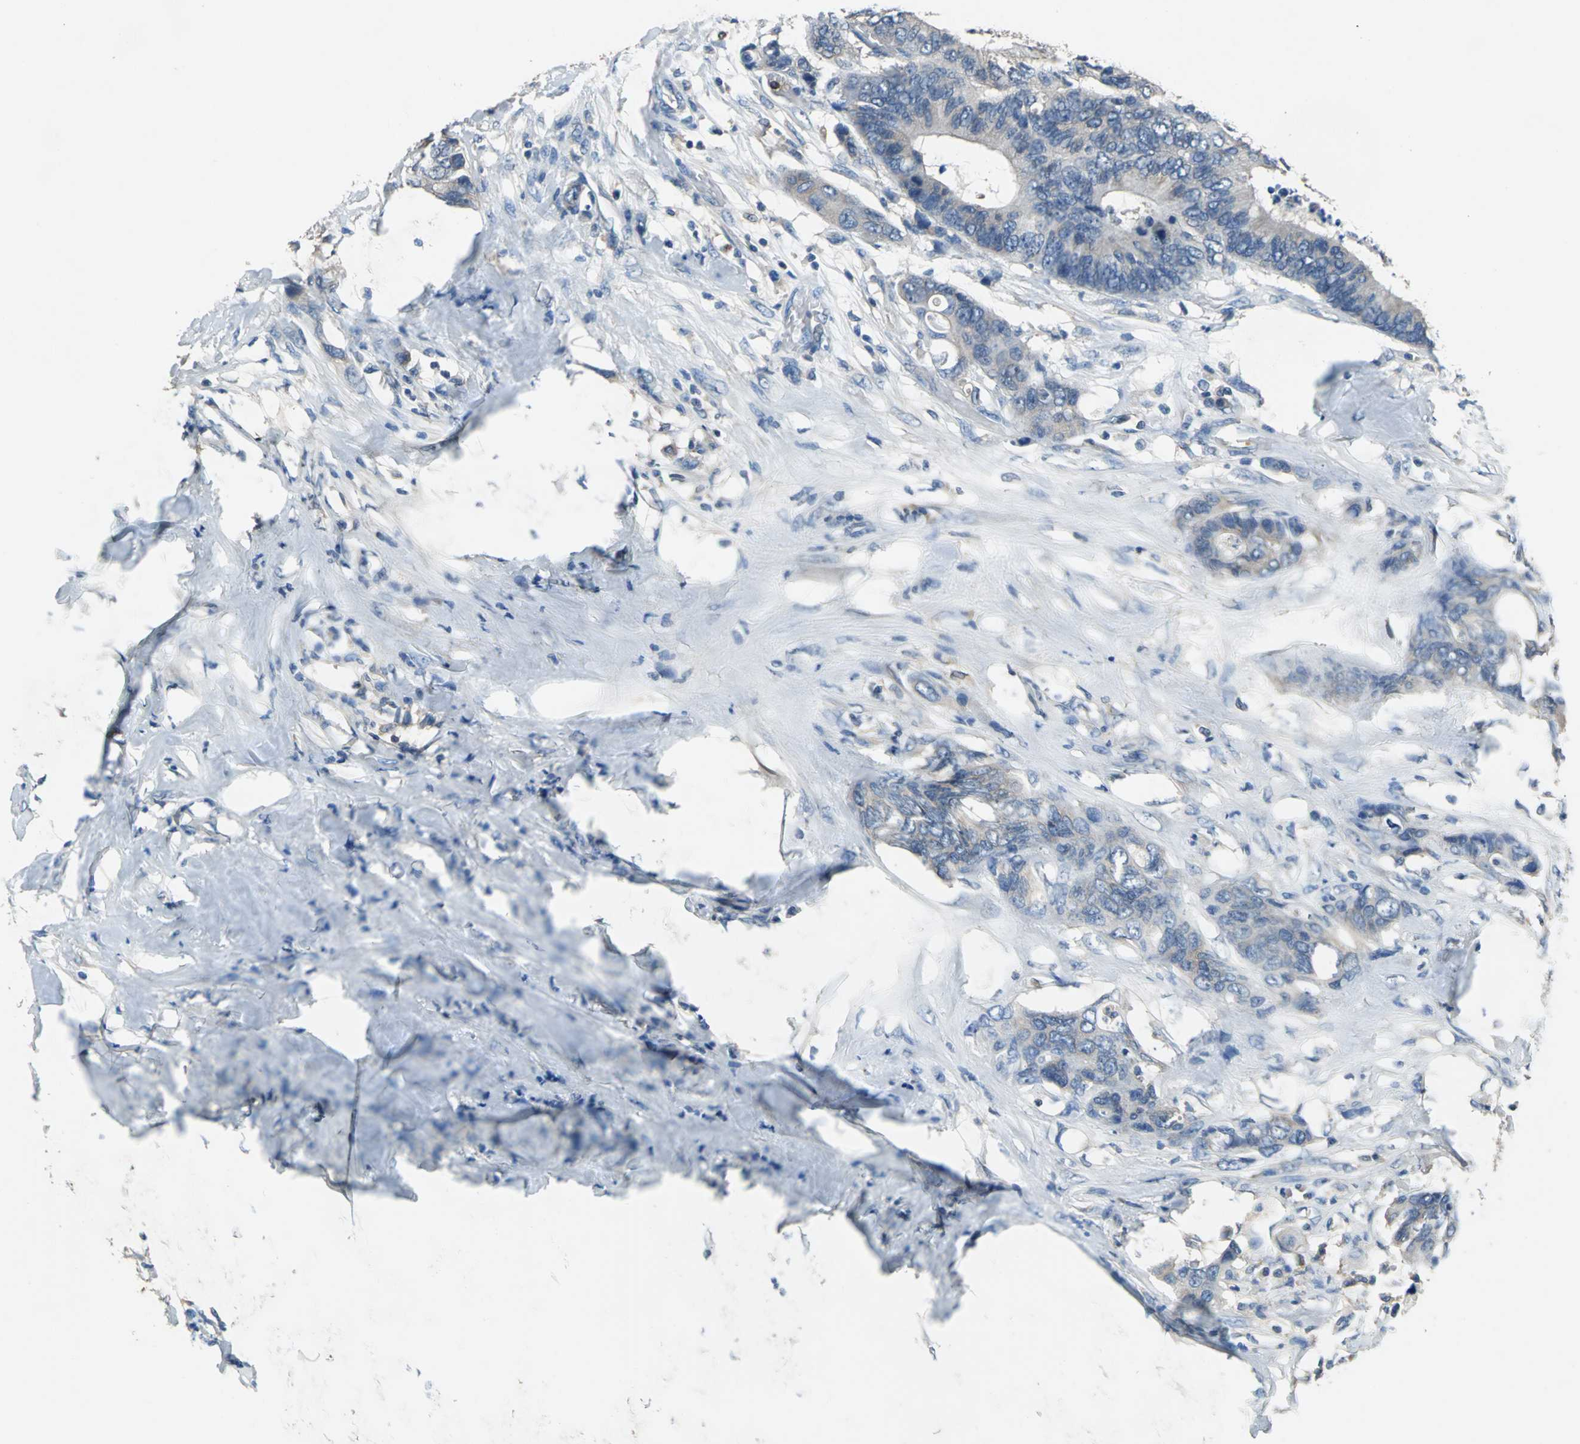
{"staining": {"intensity": "weak", "quantity": "<25%", "location": "cytoplasmic/membranous"}, "tissue": "colorectal cancer", "cell_type": "Tumor cells", "image_type": "cancer", "snomed": [{"axis": "morphology", "description": "Adenocarcinoma, NOS"}, {"axis": "topography", "description": "Rectum"}], "caption": "The photomicrograph displays no significant positivity in tumor cells of colorectal cancer (adenocarcinoma).", "gene": "PRKCA", "patient": {"sex": "male", "age": 55}}